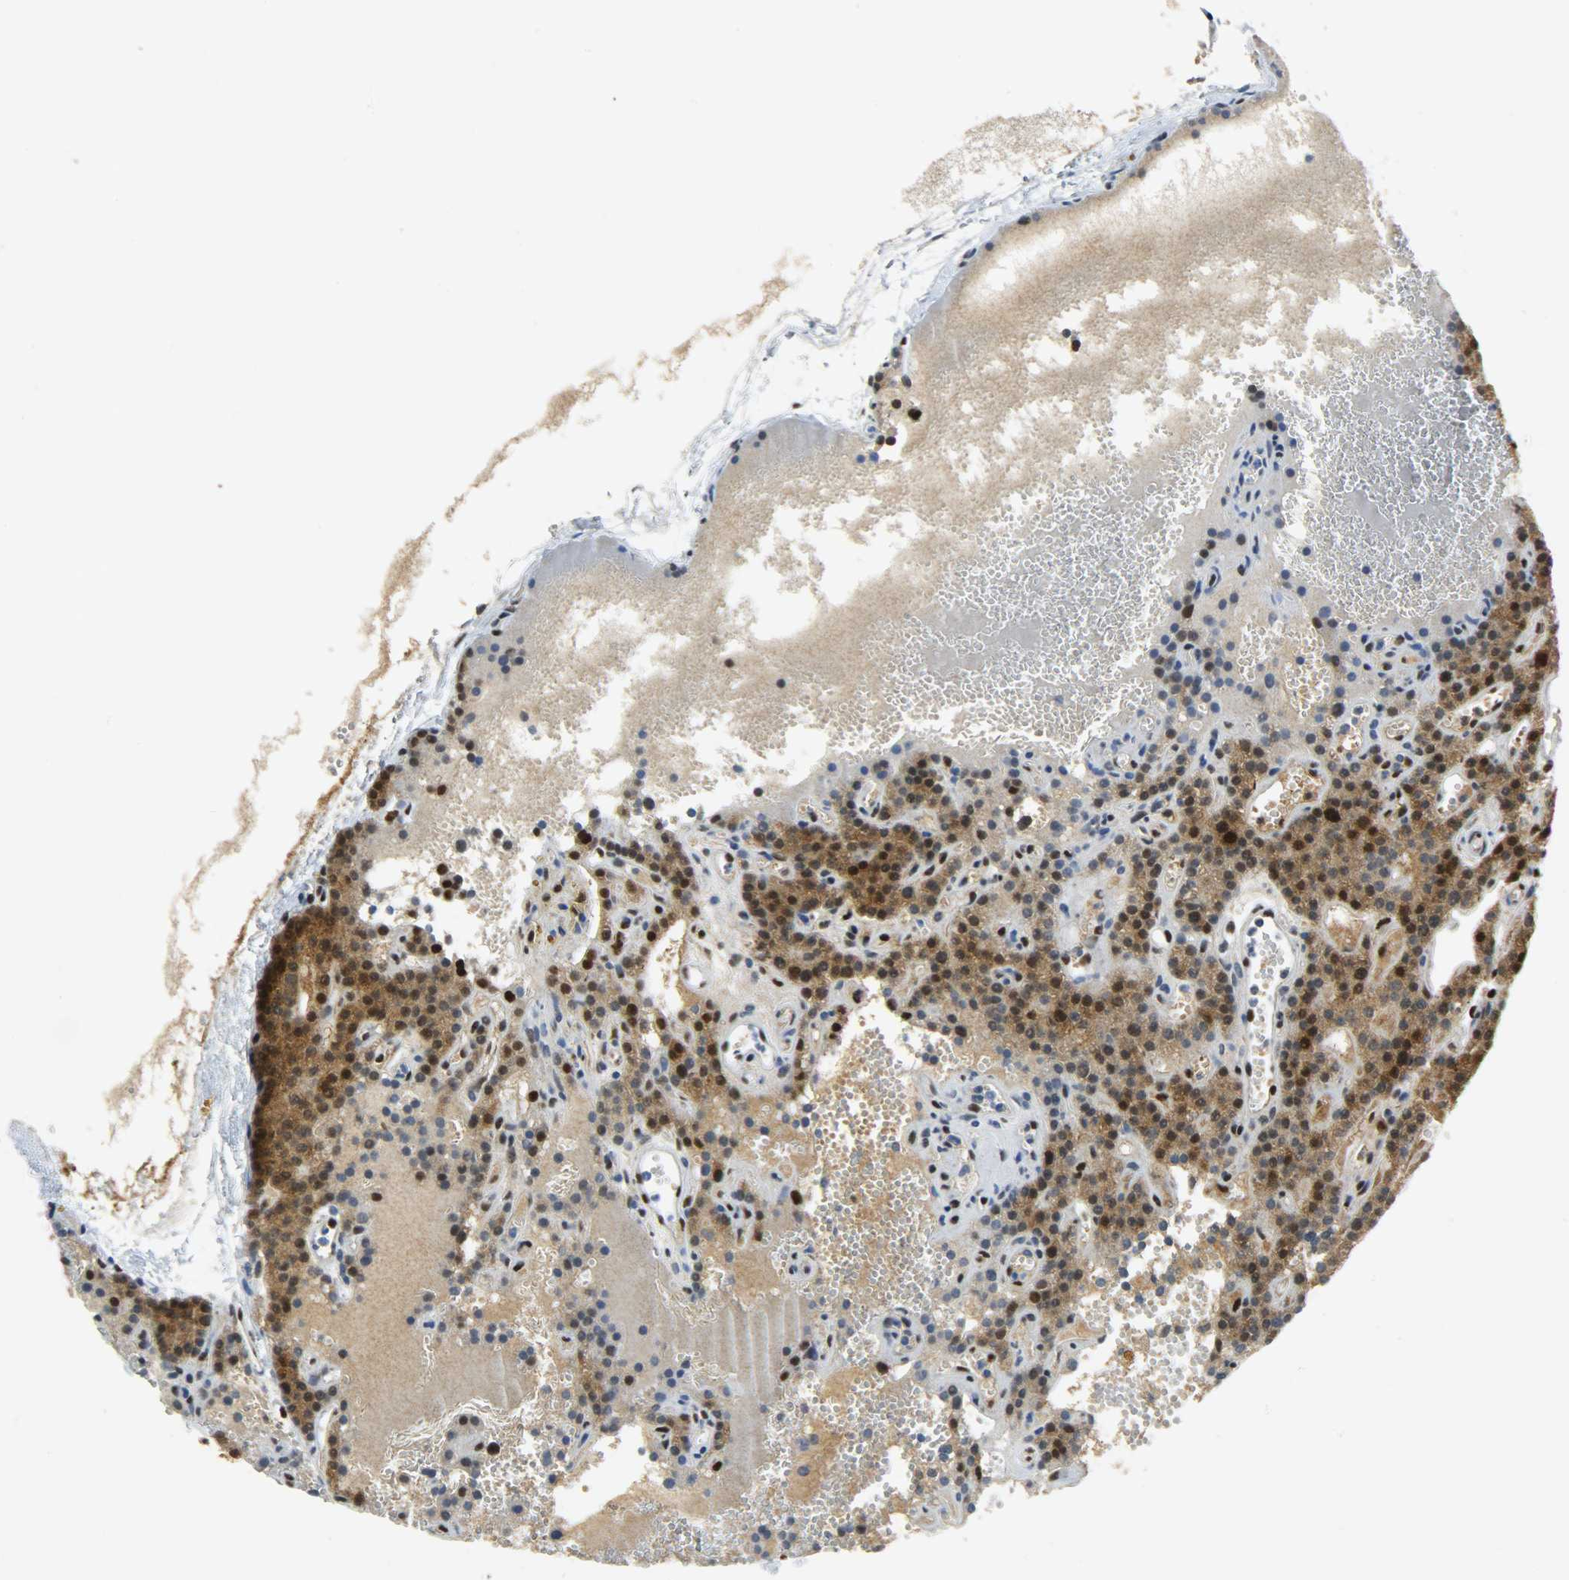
{"staining": {"intensity": "strong", "quantity": ">75%", "location": "nuclear"}, "tissue": "parathyroid gland", "cell_type": "Glandular cells", "image_type": "normal", "snomed": [{"axis": "morphology", "description": "Normal tissue, NOS"}, {"axis": "topography", "description": "Parathyroid gland"}], "caption": "Protein expression analysis of unremarkable parathyroid gland exhibits strong nuclear expression in about >75% of glandular cells.", "gene": "SSB", "patient": {"sex": "male", "age": 25}}